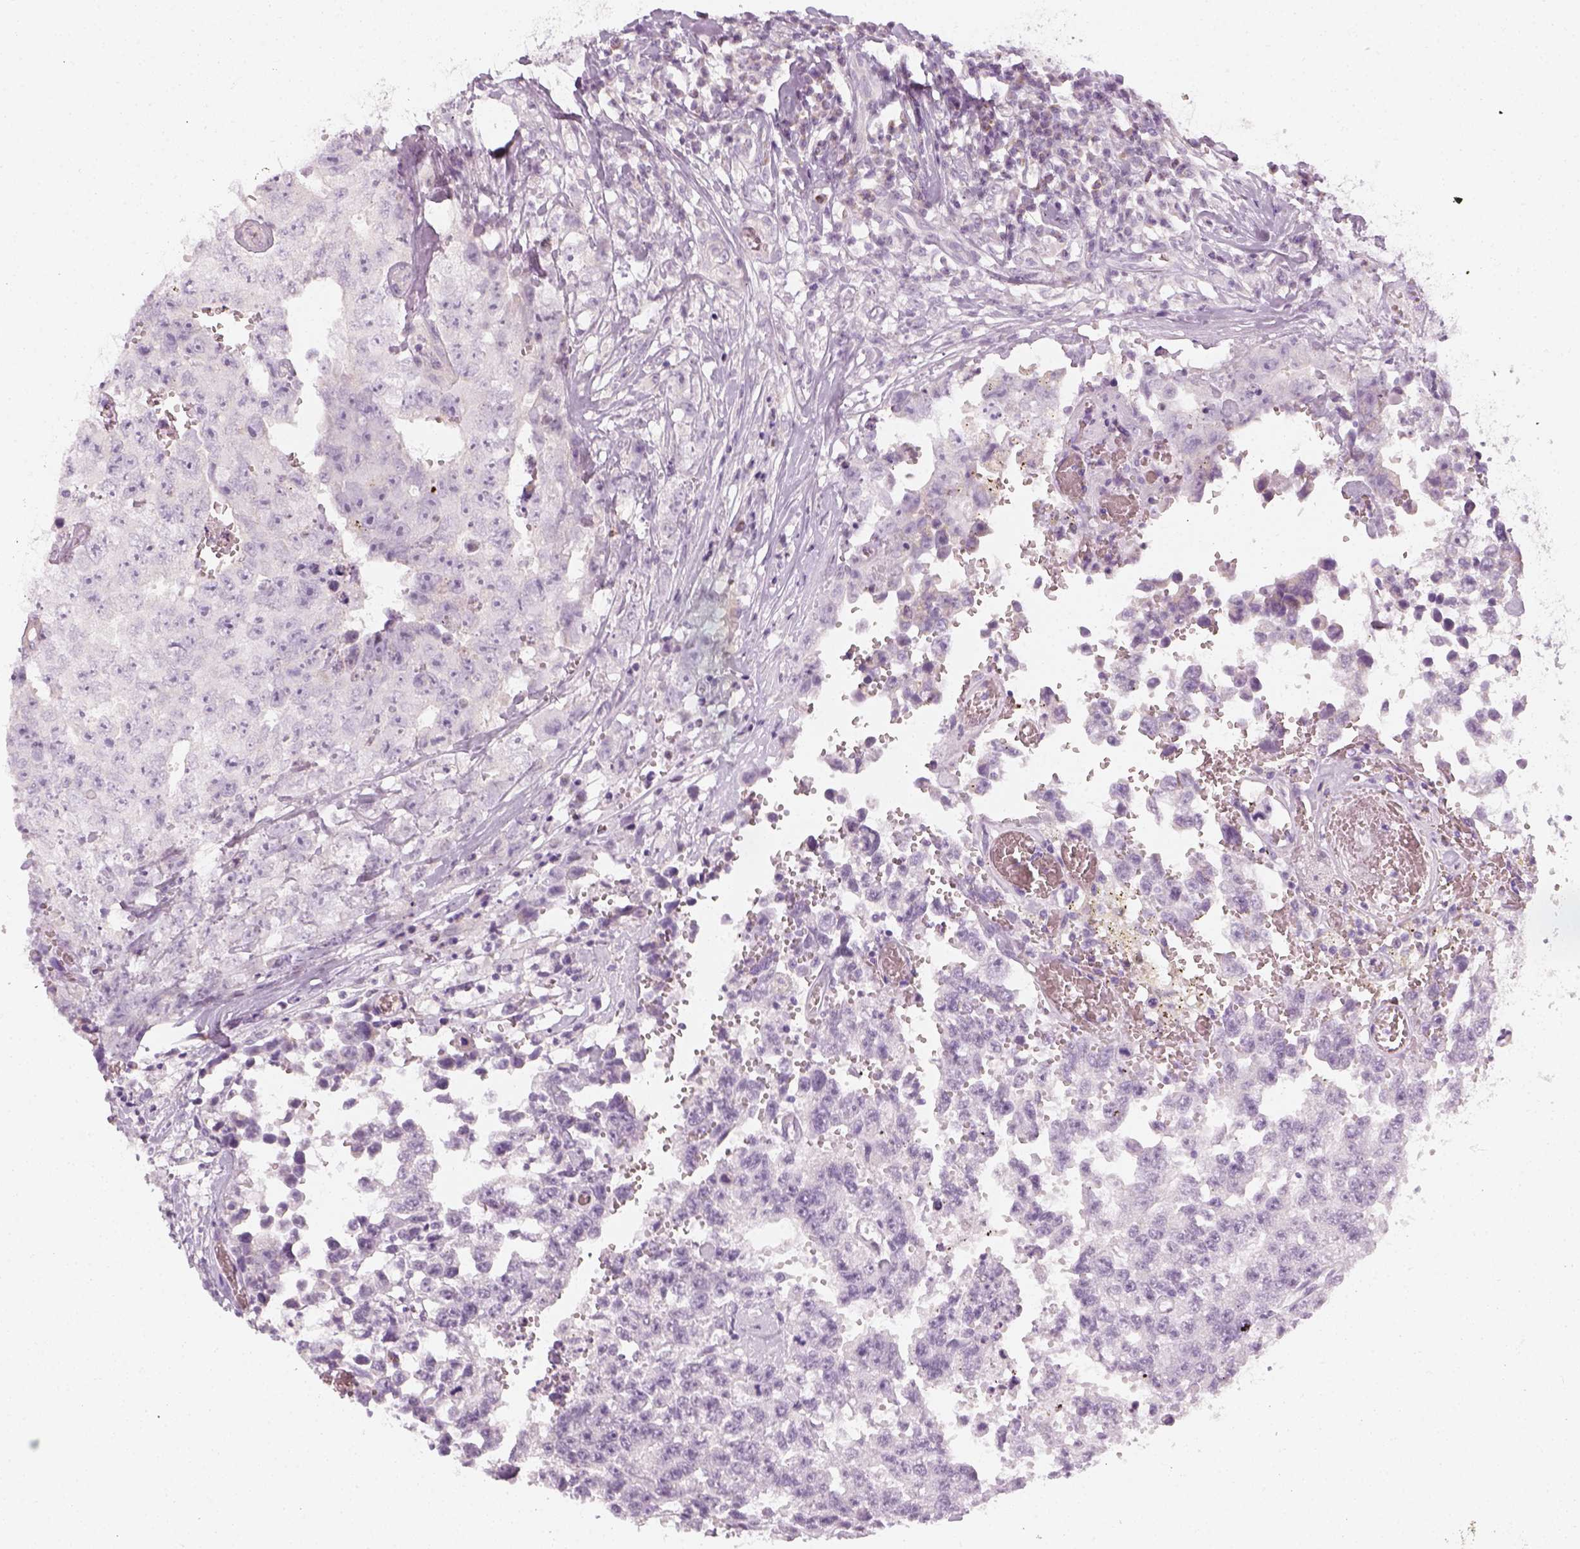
{"staining": {"intensity": "negative", "quantity": "none", "location": "none"}, "tissue": "testis cancer", "cell_type": "Tumor cells", "image_type": "cancer", "snomed": [{"axis": "morphology", "description": "Carcinoma, Embryonal, NOS"}, {"axis": "topography", "description": "Testis"}], "caption": "An immunohistochemistry histopathology image of testis embryonal carcinoma is shown. There is no staining in tumor cells of testis embryonal carcinoma.", "gene": "PRAME", "patient": {"sex": "male", "age": 36}}